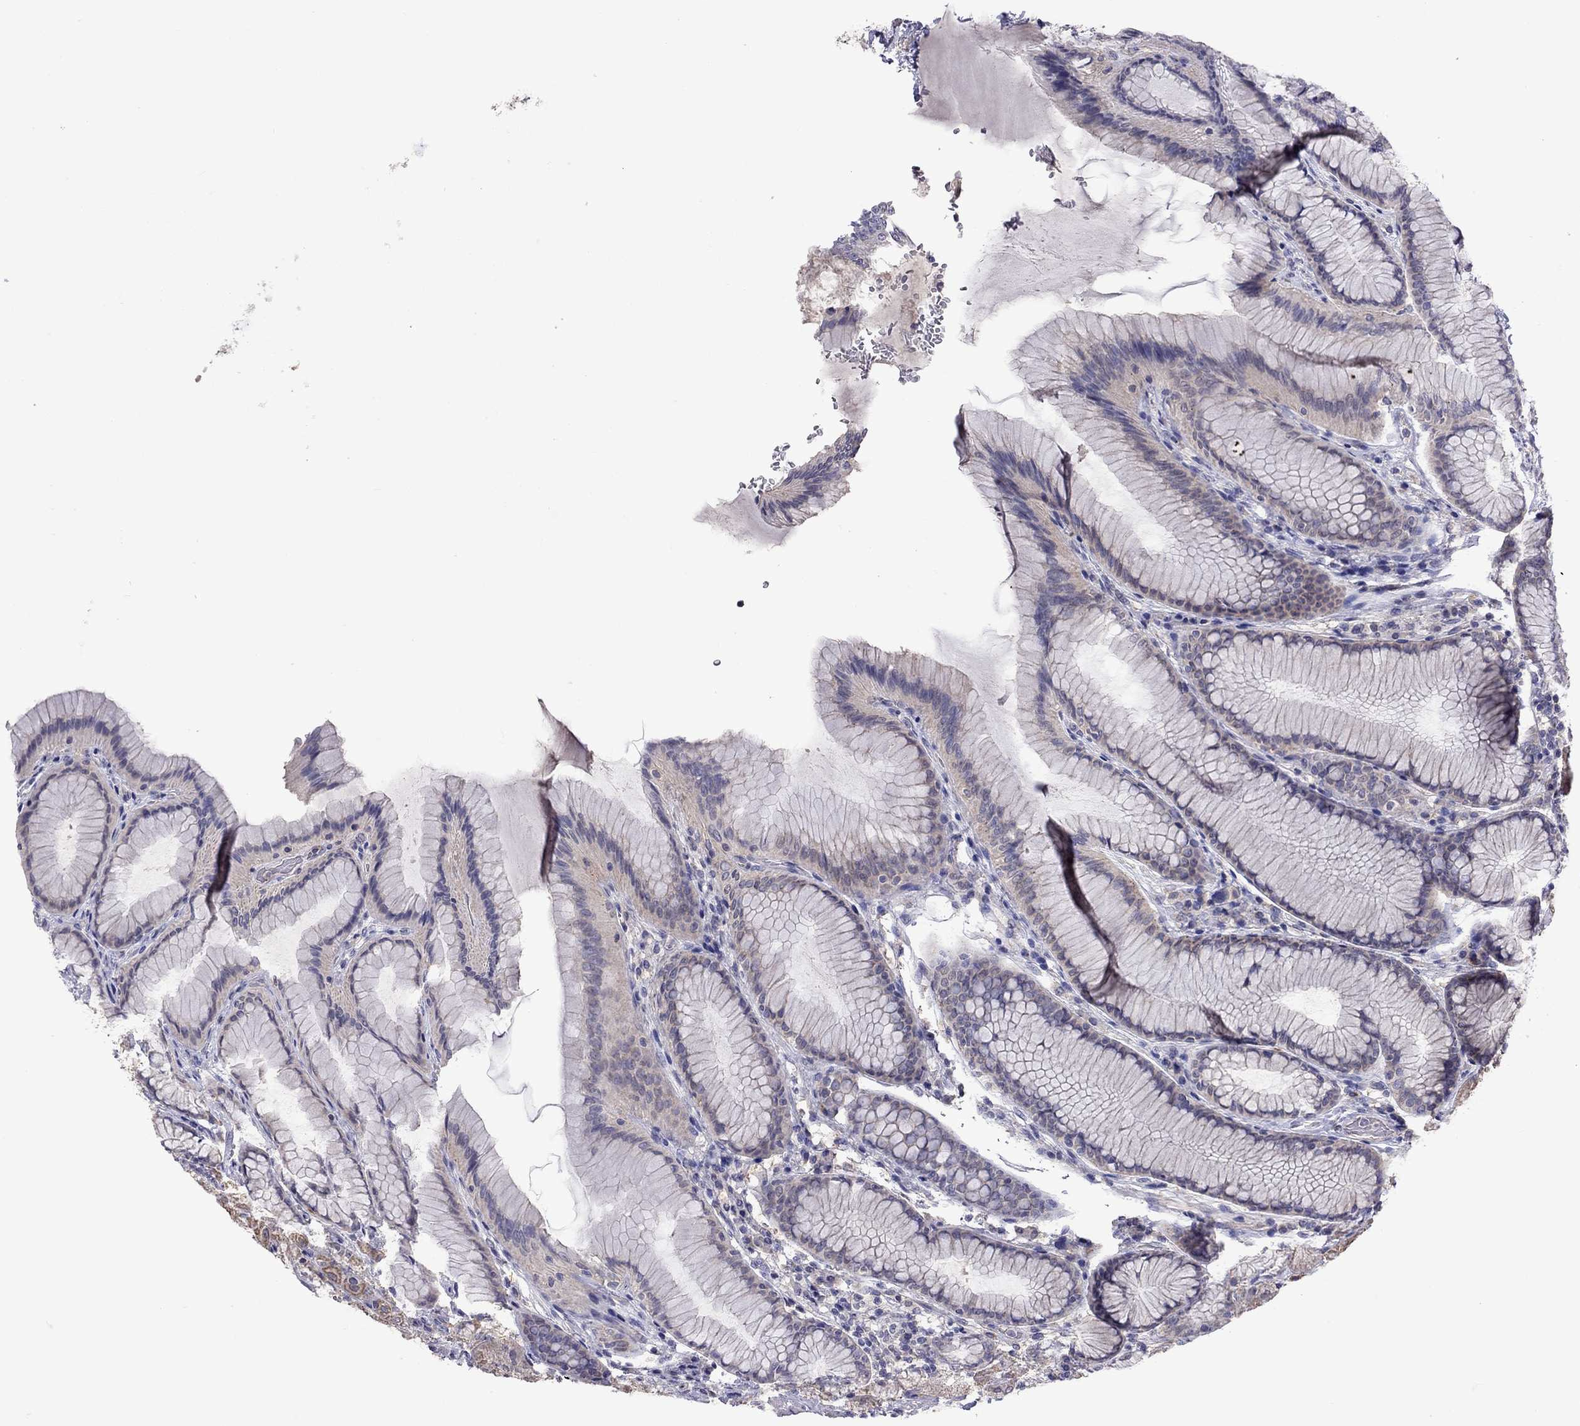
{"staining": {"intensity": "moderate", "quantity": "<25%", "location": "cytoplasmic/membranous"}, "tissue": "stomach", "cell_type": "Glandular cells", "image_type": "normal", "snomed": [{"axis": "morphology", "description": "Normal tissue, NOS"}, {"axis": "morphology", "description": "Adenocarcinoma, NOS"}, {"axis": "topography", "description": "Stomach"}], "caption": "IHC (DAB (3,3'-diaminobenzidine)) staining of unremarkable stomach shows moderate cytoplasmic/membranous protein staining in about <25% of glandular cells. Immunohistochemistry stains the protein of interest in brown and the nuclei are stained blue.", "gene": "RTP5", "patient": {"sex": "female", "age": 79}}